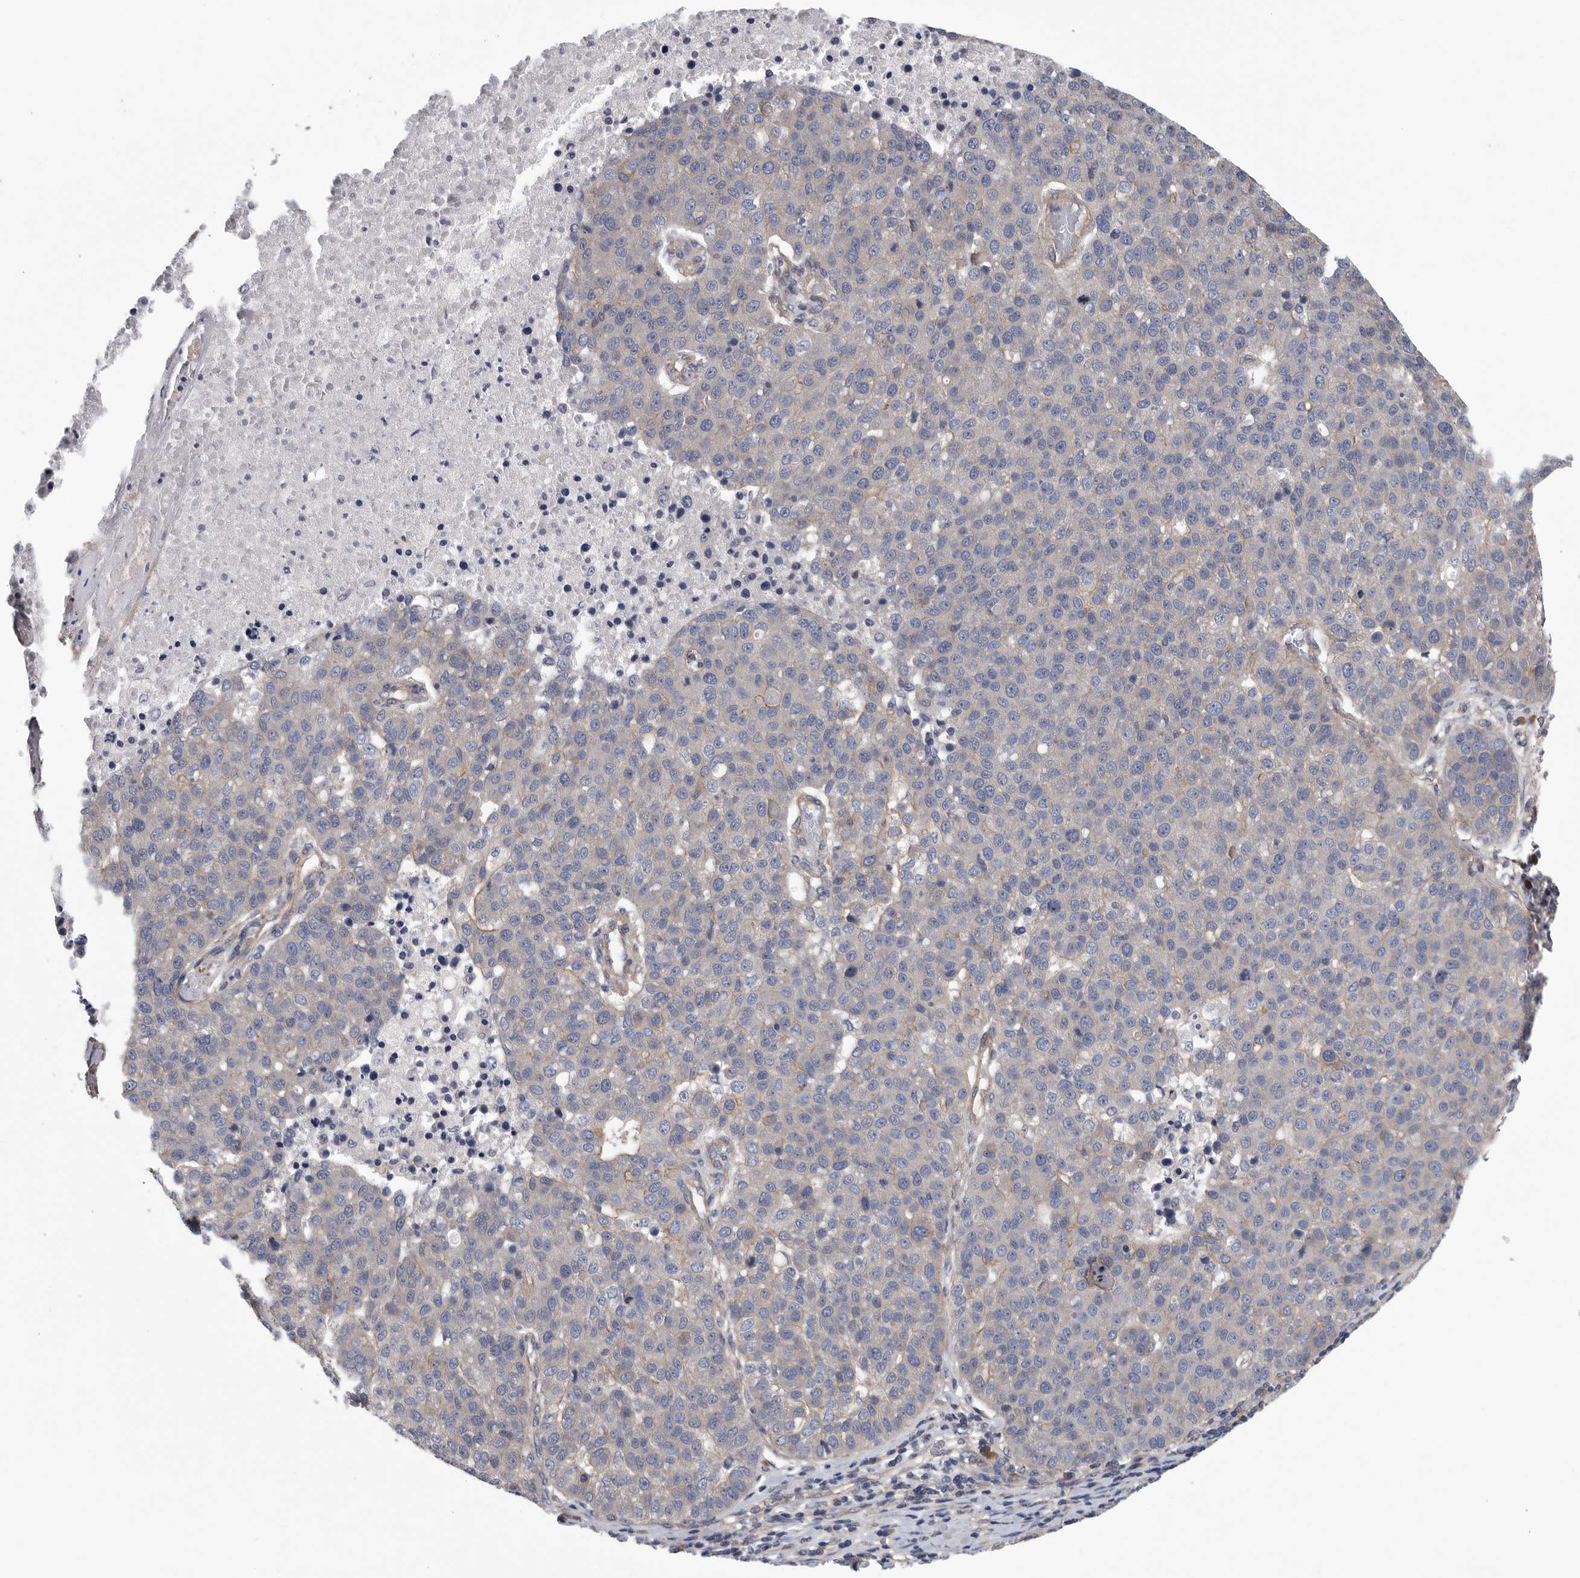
{"staining": {"intensity": "weak", "quantity": "<25%", "location": "cytoplasmic/membranous"}, "tissue": "pancreatic cancer", "cell_type": "Tumor cells", "image_type": "cancer", "snomed": [{"axis": "morphology", "description": "Adenocarcinoma, NOS"}, {"axis": "topography", "description": "Pancreas"}], "caption": "The micrograph reveals no significant staining in tumor cells of pancreatic cancer (adenocarcinoma).", "gene": "OXR1", "patient": {"sex": "female", "age": 61}}